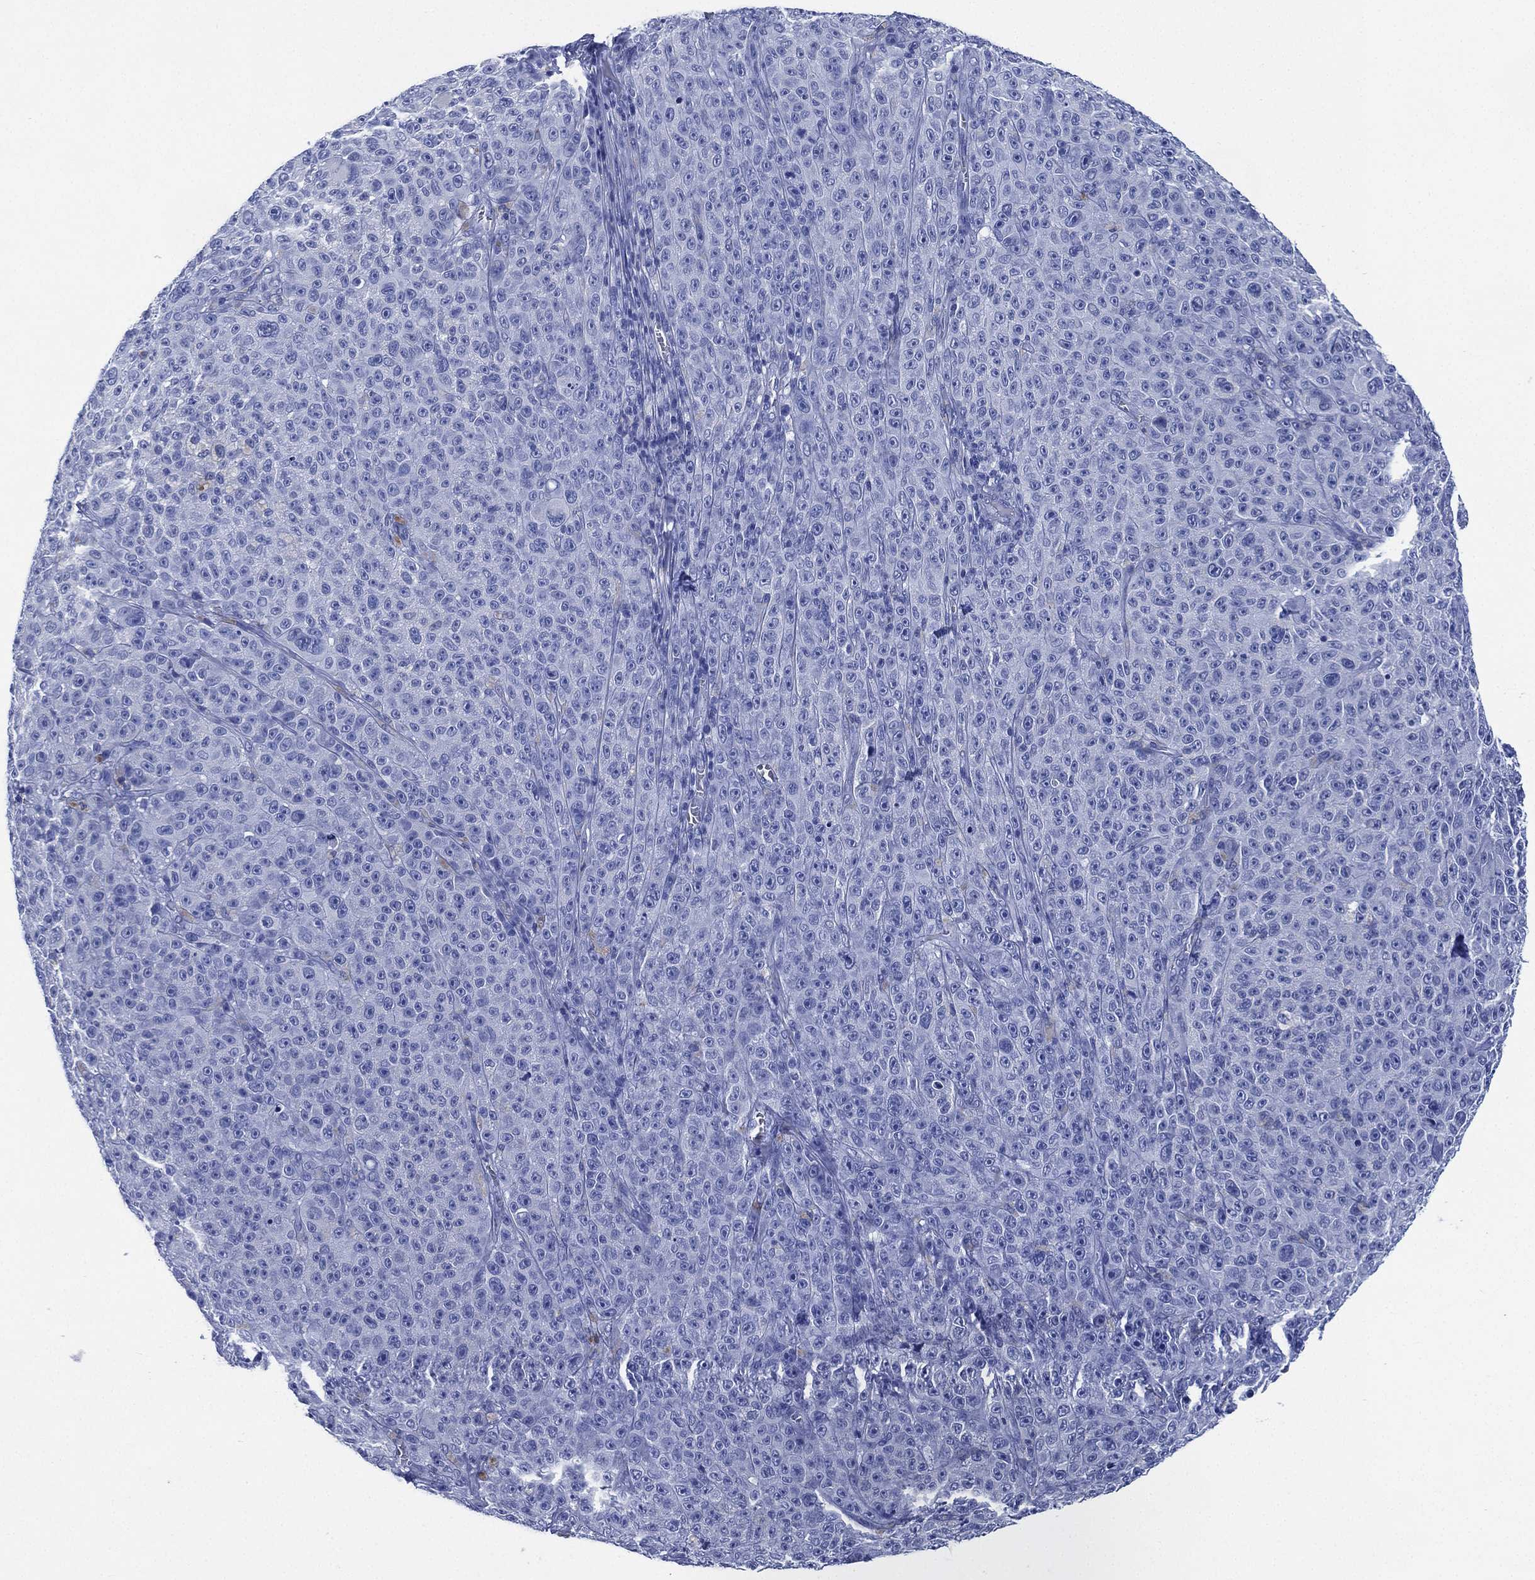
{"staining": {"intensity": "negative", "quantity": "none", "location": "none"}, "tissue": "melanoma", "cell_type": "Tumor cells", "image_type": "cancer", "snomed": [{"axis": "morphology", "description": "Malignant melanoma, NOS"}, {"axis": "topography", "description": "Skin"}], "caption": "Melanoma was stained to show a protein in brown. There is no significant staining in tumor cells.", "gene": "SIGLECL1", "patient": {"sex": "female", "age": 82}}